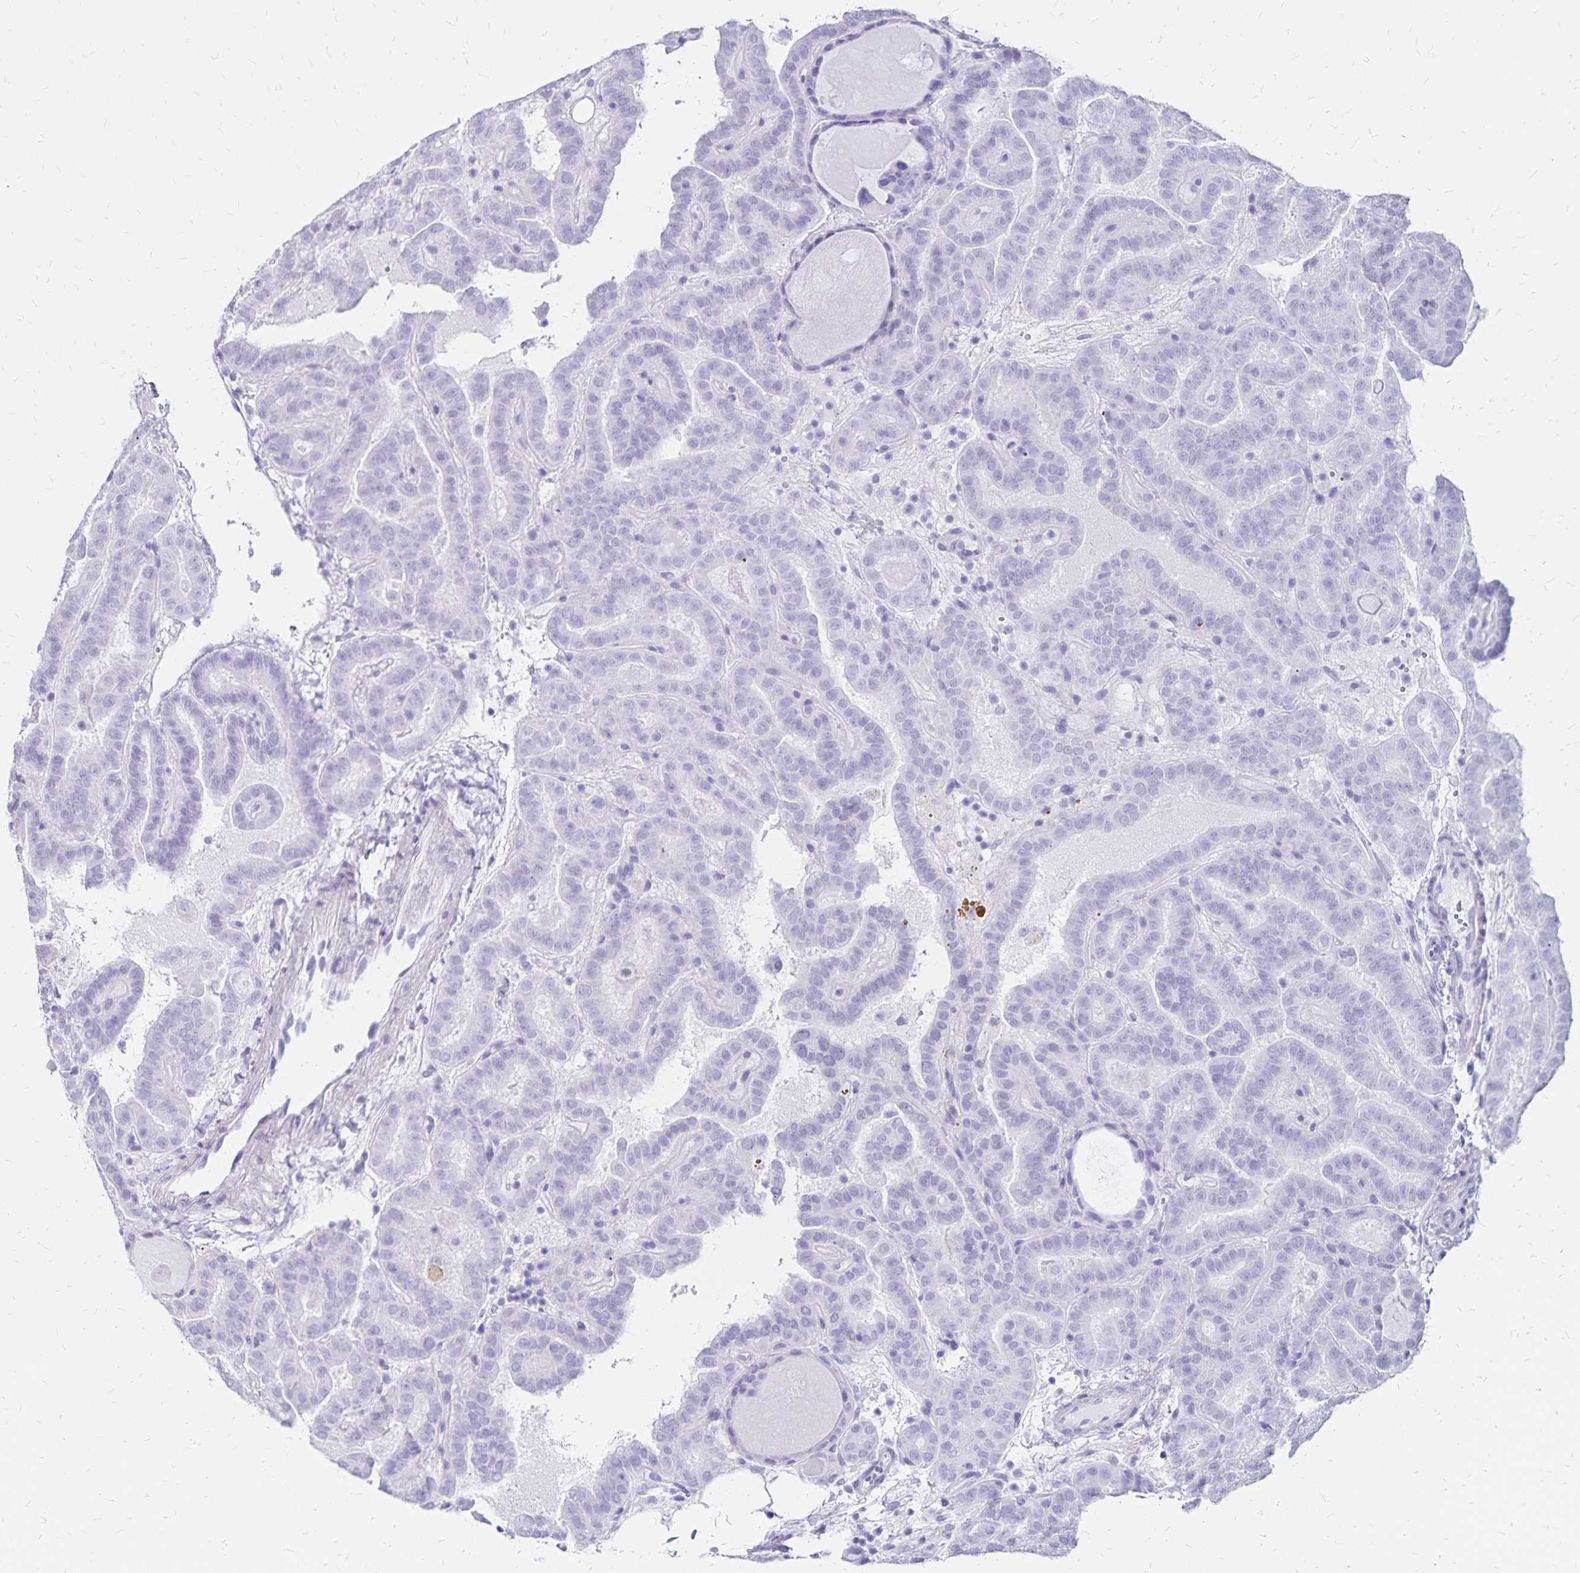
{"staining": {"intensity": "negative", "quantity": "none", "location": "none"}, "tissue": "thyroid cancer", "cell_type": "Tumor cells", "image_type": "cancer", "snomed": [{"axis": "morphology", "description": "Papillary adenocarcinoma, NOS"}, {"axis": "topography", "description": "Thyroid gland"}], "caption": "Immunohistochemistry photomicrograph of neoplastic tissue: papillary adenocarcinoma (thyroid) stained with DAB (3,3'-diaminobenzidine) shows no significant protein staining in tumor cells.", "gene": "IKZF1", "patient": {"sex": "female", "age": 46}}